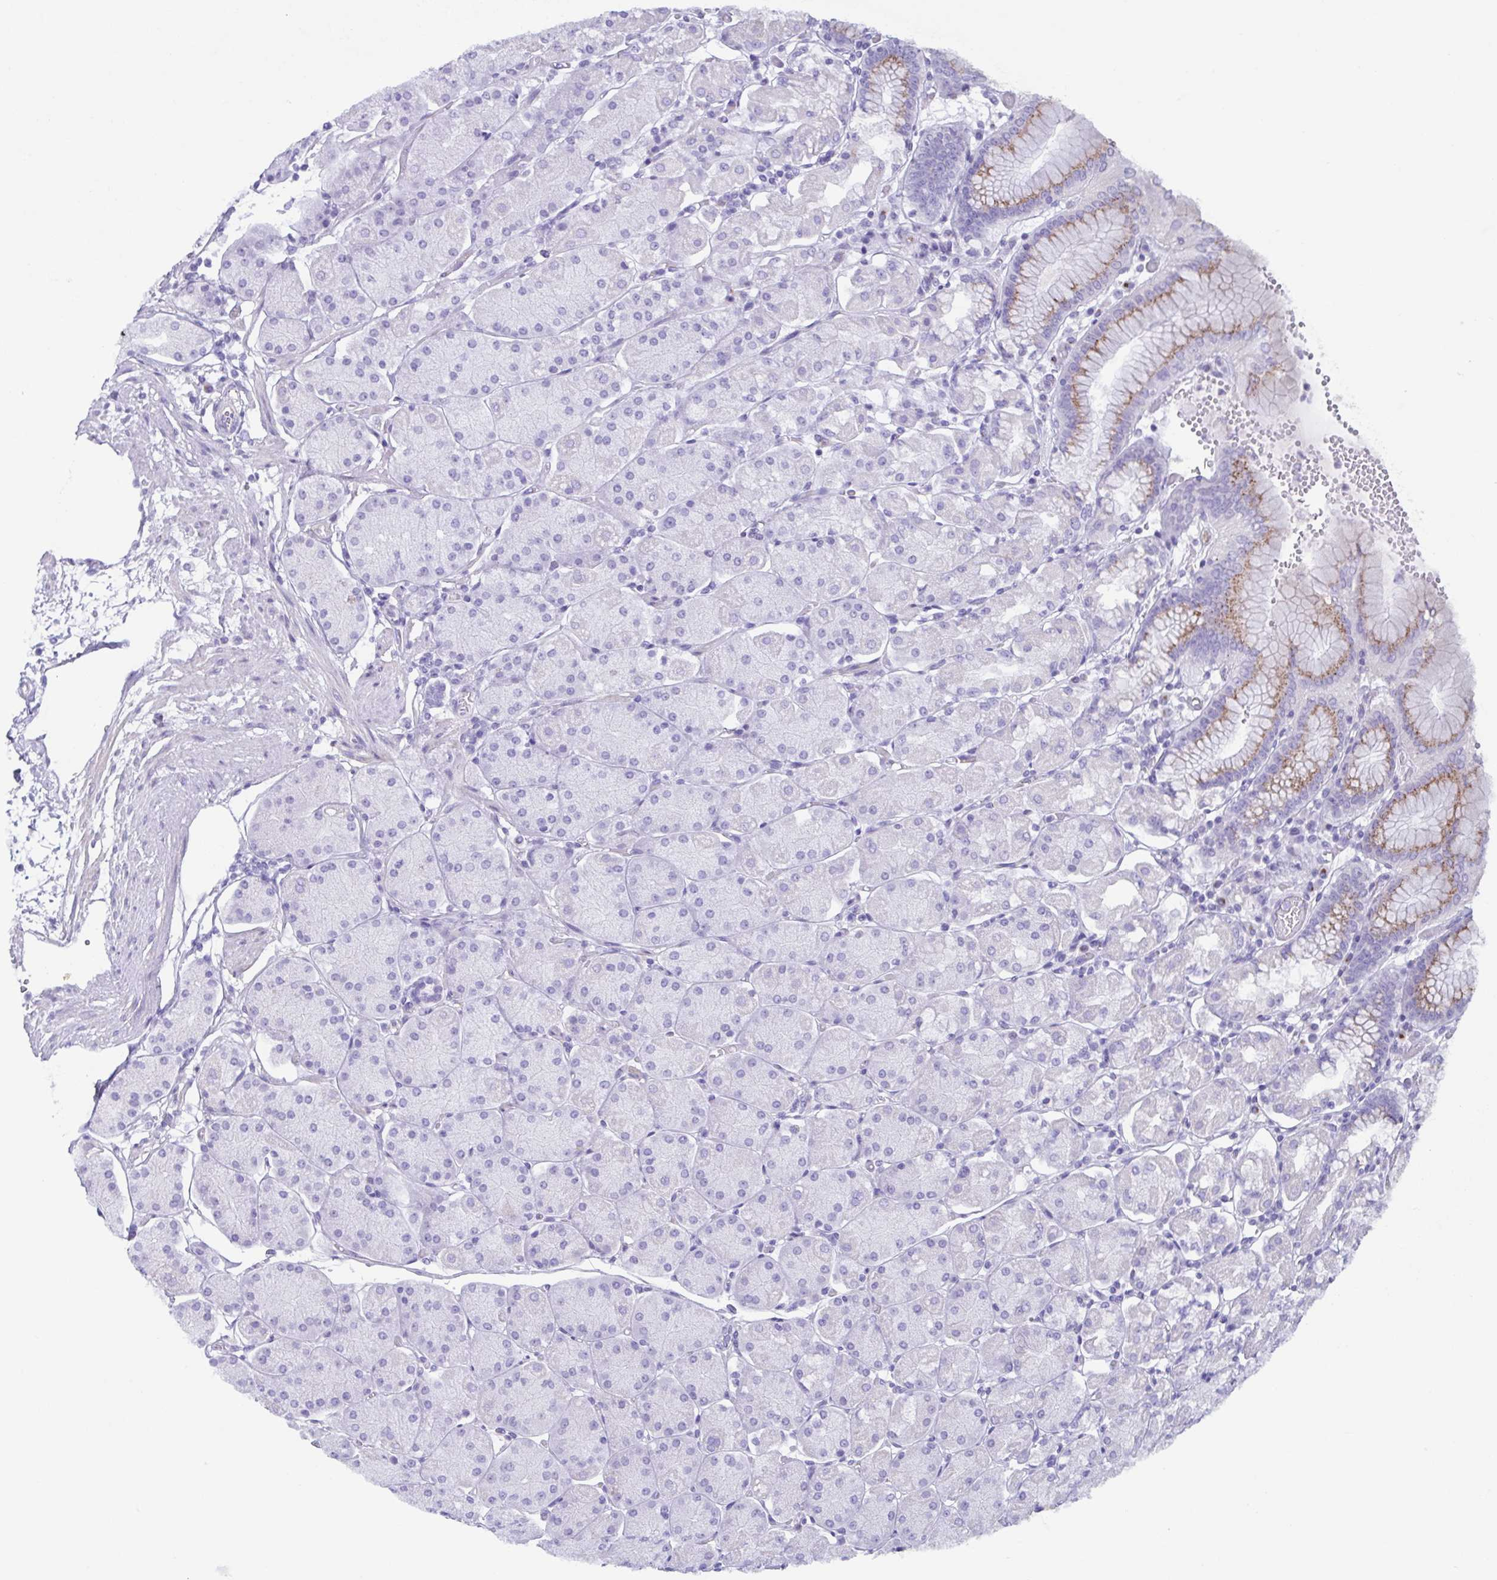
{"staining": {"intensity": "moderate", "quantity": "<25%", "location": "cytoplasmic/membranous"}, "tissue": "stomach", "cell_type": "Glandular cells", "image_type": "normal", "snomed": [{"axis": "morphology", "description": "Normal tissue, NOS"}, {"axis": "topography", "description": "Stomach, upper"}, {"axis": "topography", "description": "Stomach"}], "caption": "A brown stain labels moderate cytoplasmic/membranous positivity of a protein in glandular cells of unremarkable human stomach. Using DAB (3,3'-diaminobenzidine) (brown) and hematoxylin (blue) stains, captured at high magnification using brightfield microscopy.", "gene": "COL17A1", "patient": {"sex": "male", "age": 76}}